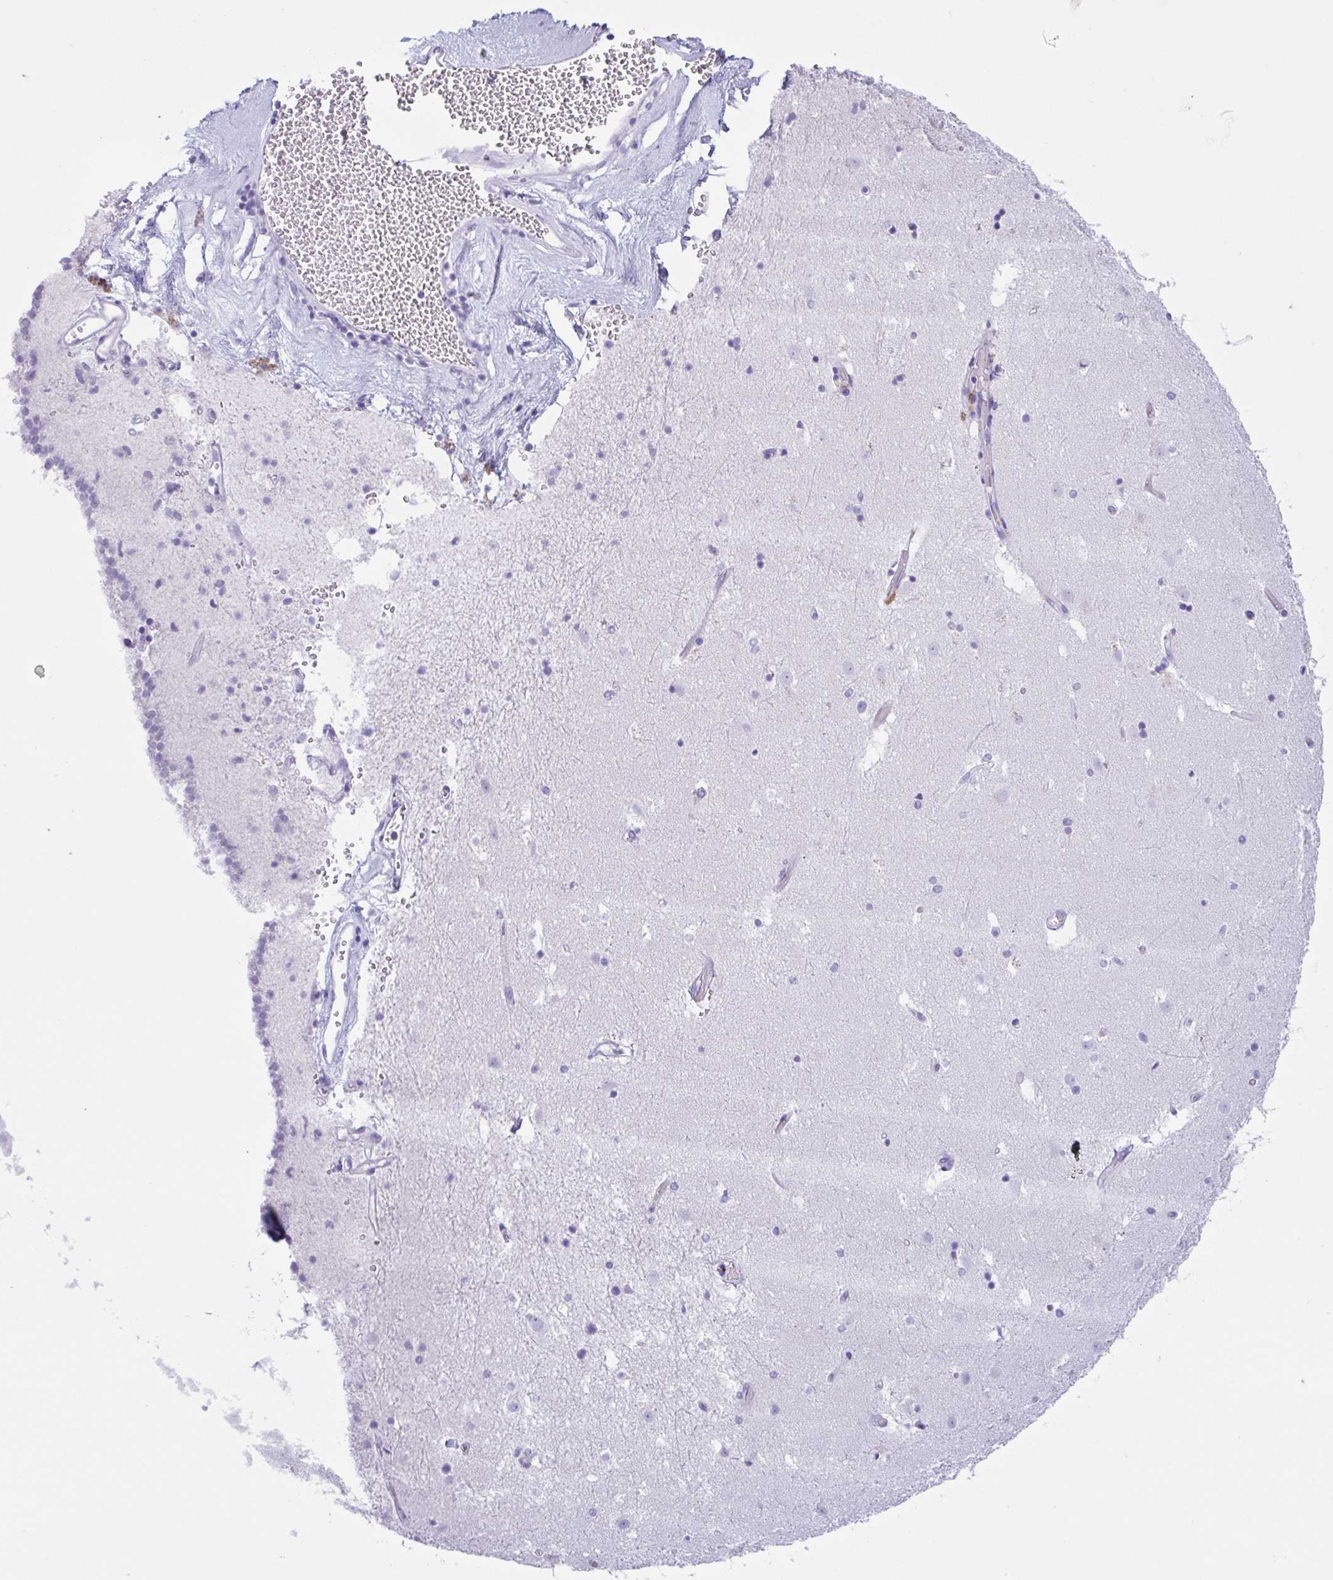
{"staining": {"intensity": "negative", "quantity": "none", "location": "none"}, "tissue": "caudate", "cell_type": "Glial cells", "image_type": "normal", "snomed": [{"axis": "morphology", "description": "Normal tissue, NOS"}, {"axis": "topography", "description": "Lateral ventricle wall"}], "caption": "Immunohistochemistry histopathology image of unremarkable caudate stained for a protein (brown), which displays no expression in glial cells. (IHC, brightfield microscopy, high magnification).", "gene": "DTWD2", "patient": {"sex": "male", "age": 37}}